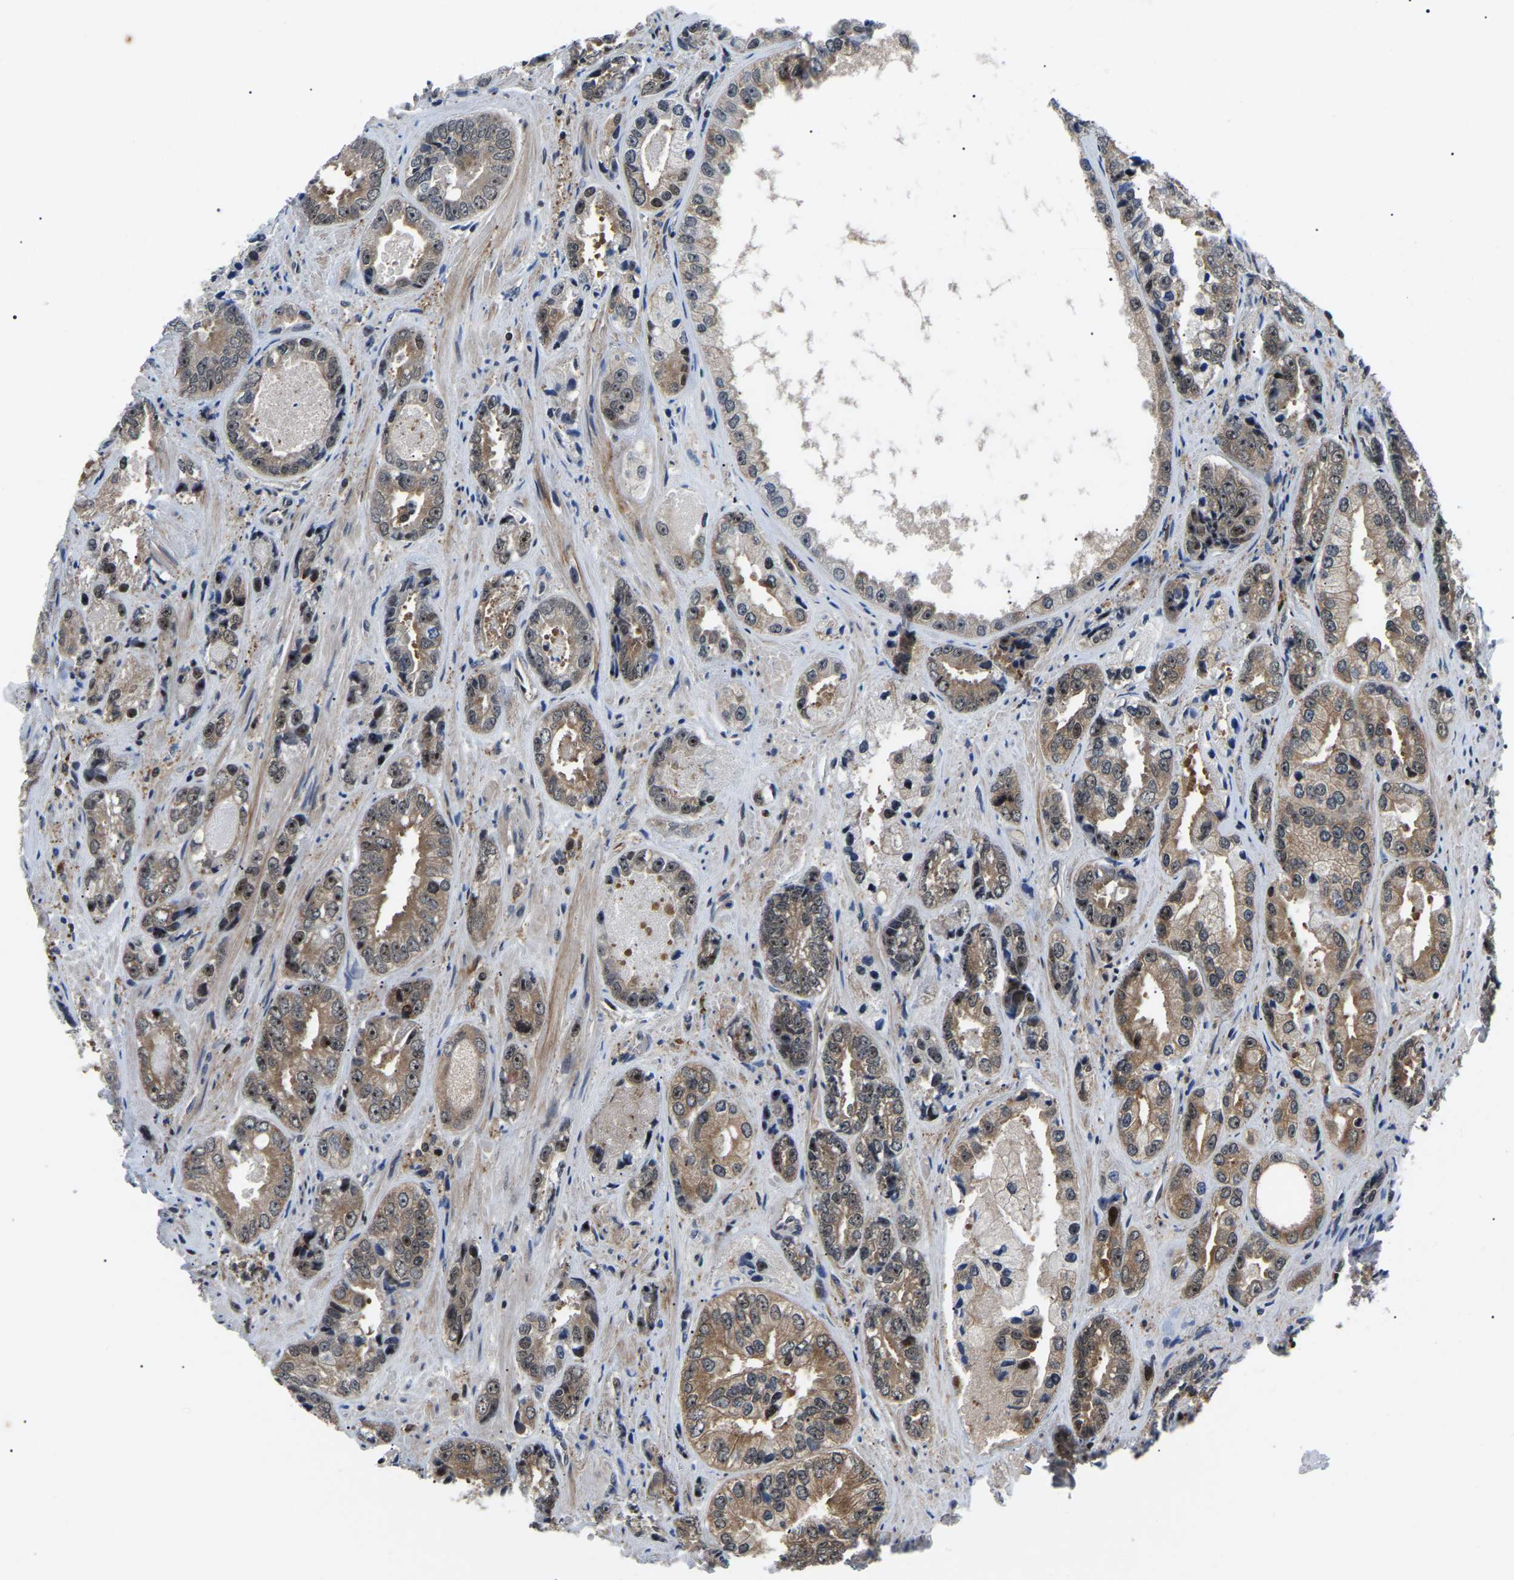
{"staining": {"intensity": "moderate", "quantity": ">75%", "location": "cytoplasmic/membranous,nuclear"}, "tissue": "prostate cancer", "cell_type": "Tumor cells", "image_type": "cancer", "snomed": [{"axis": "morphology", "description": "Adenocarcinoma, High grade"}, {"axis": "topography", "description": "Prostate"}], "caption": "Human prostate cancer (adenocarcinoma (high-grade)) stained with a brown dye demonstrates moderate cytoplasmic/membranous and nuclear positive positivity in about >75% of tumor cells.", "gene": "RRP1B", "patient": {"sex": "male", "age": 61}}